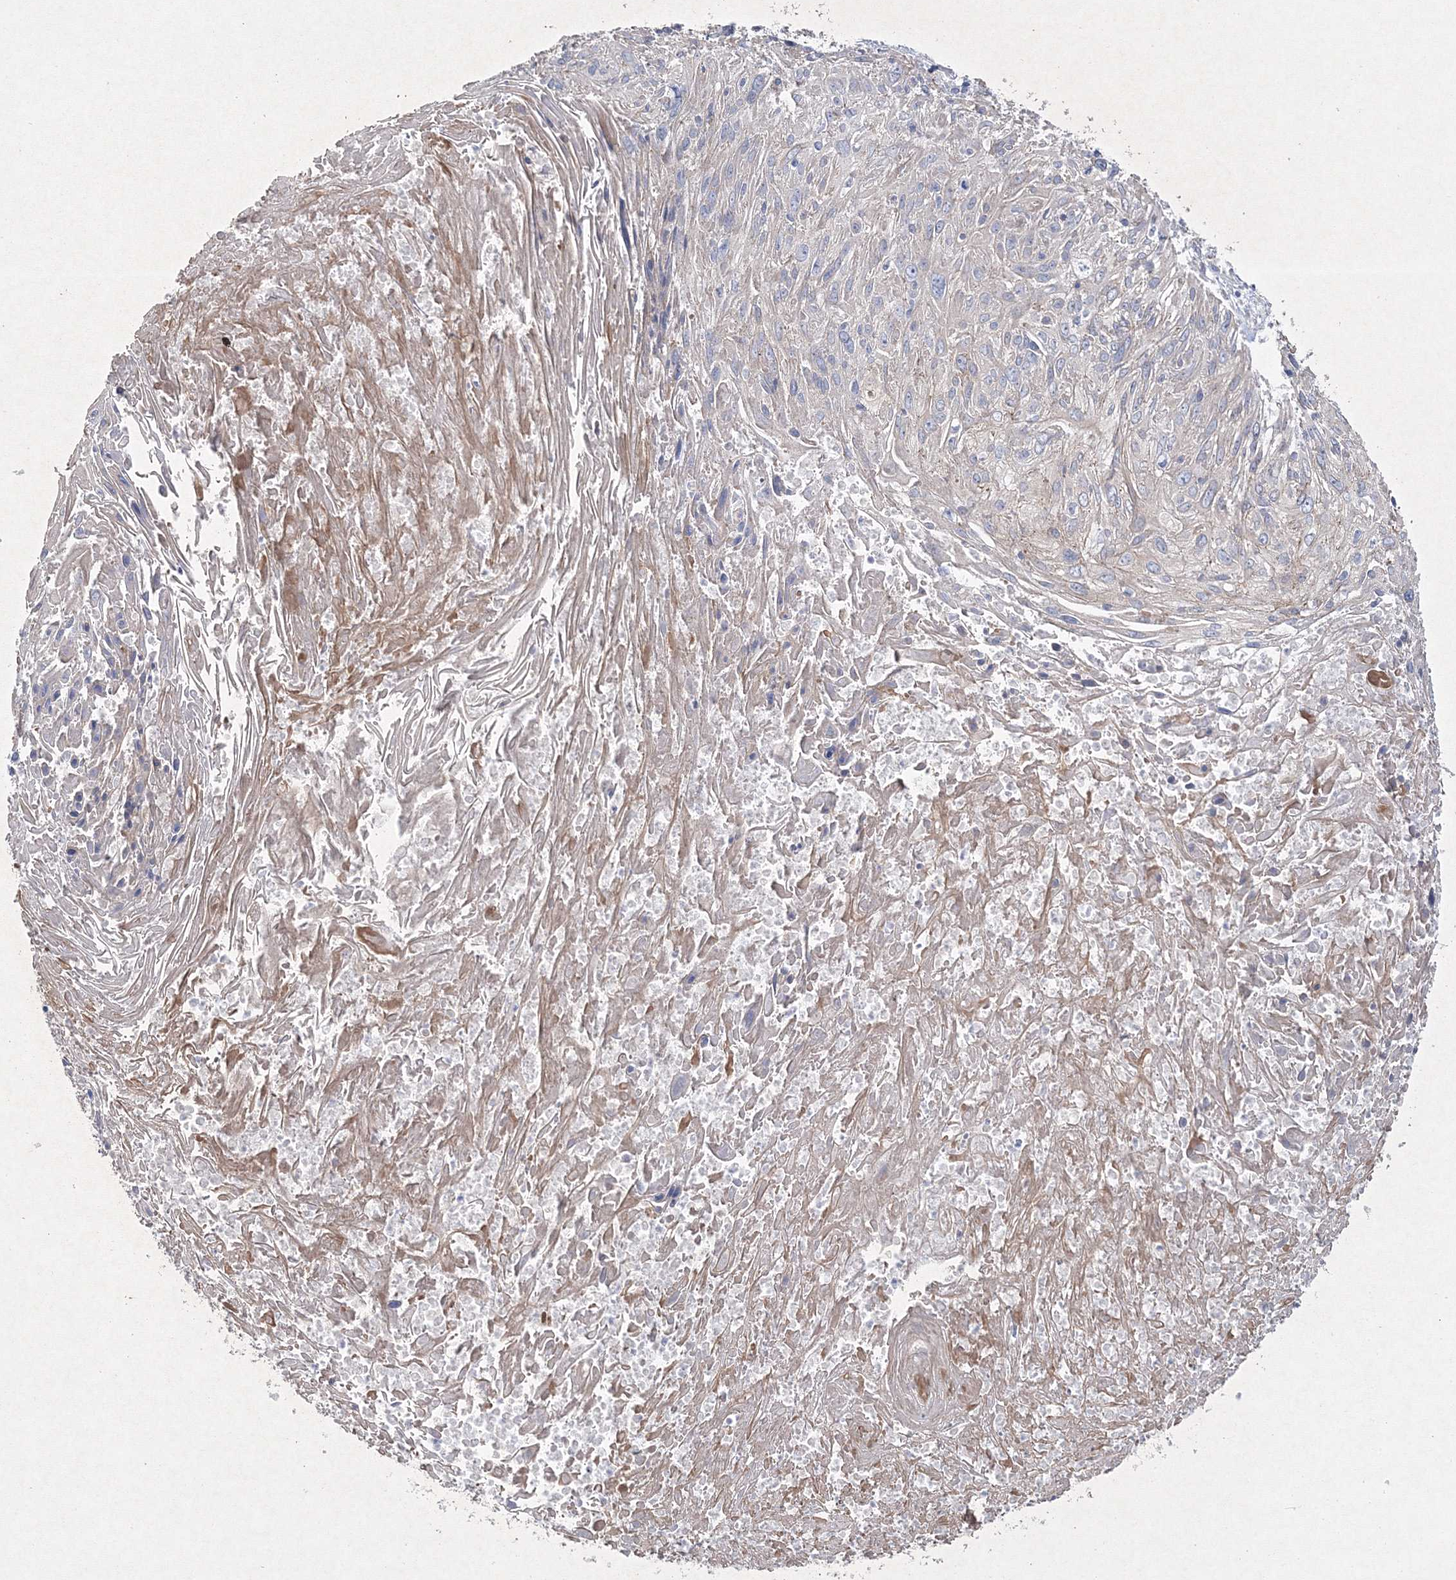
{"staining": {"intensity": "weak", "quantity": "25%-75%", "location": "cytoplasmic/membranous"}, "tissue": "cervical cancer", "cell_type": "Tumor cells", "image_type": "cancer", "snomed": [{"axis": "morphology", "description": "Squamous cell carcinoma, NOS"}, {"axis": "topography", "description": "Cervix"}], "caption": "The image exhibits immunohistochemical staining of cervical squamous cell carcinoma. There is weak cytoplasmic/membranous positivity is seen in approximately 25%-75% of tumor cells. (brown staining indicates protein expression, while blue staining denotes nuclei).", "gene": "NAA40", "patient": {"sex": "female", "age": 51}}